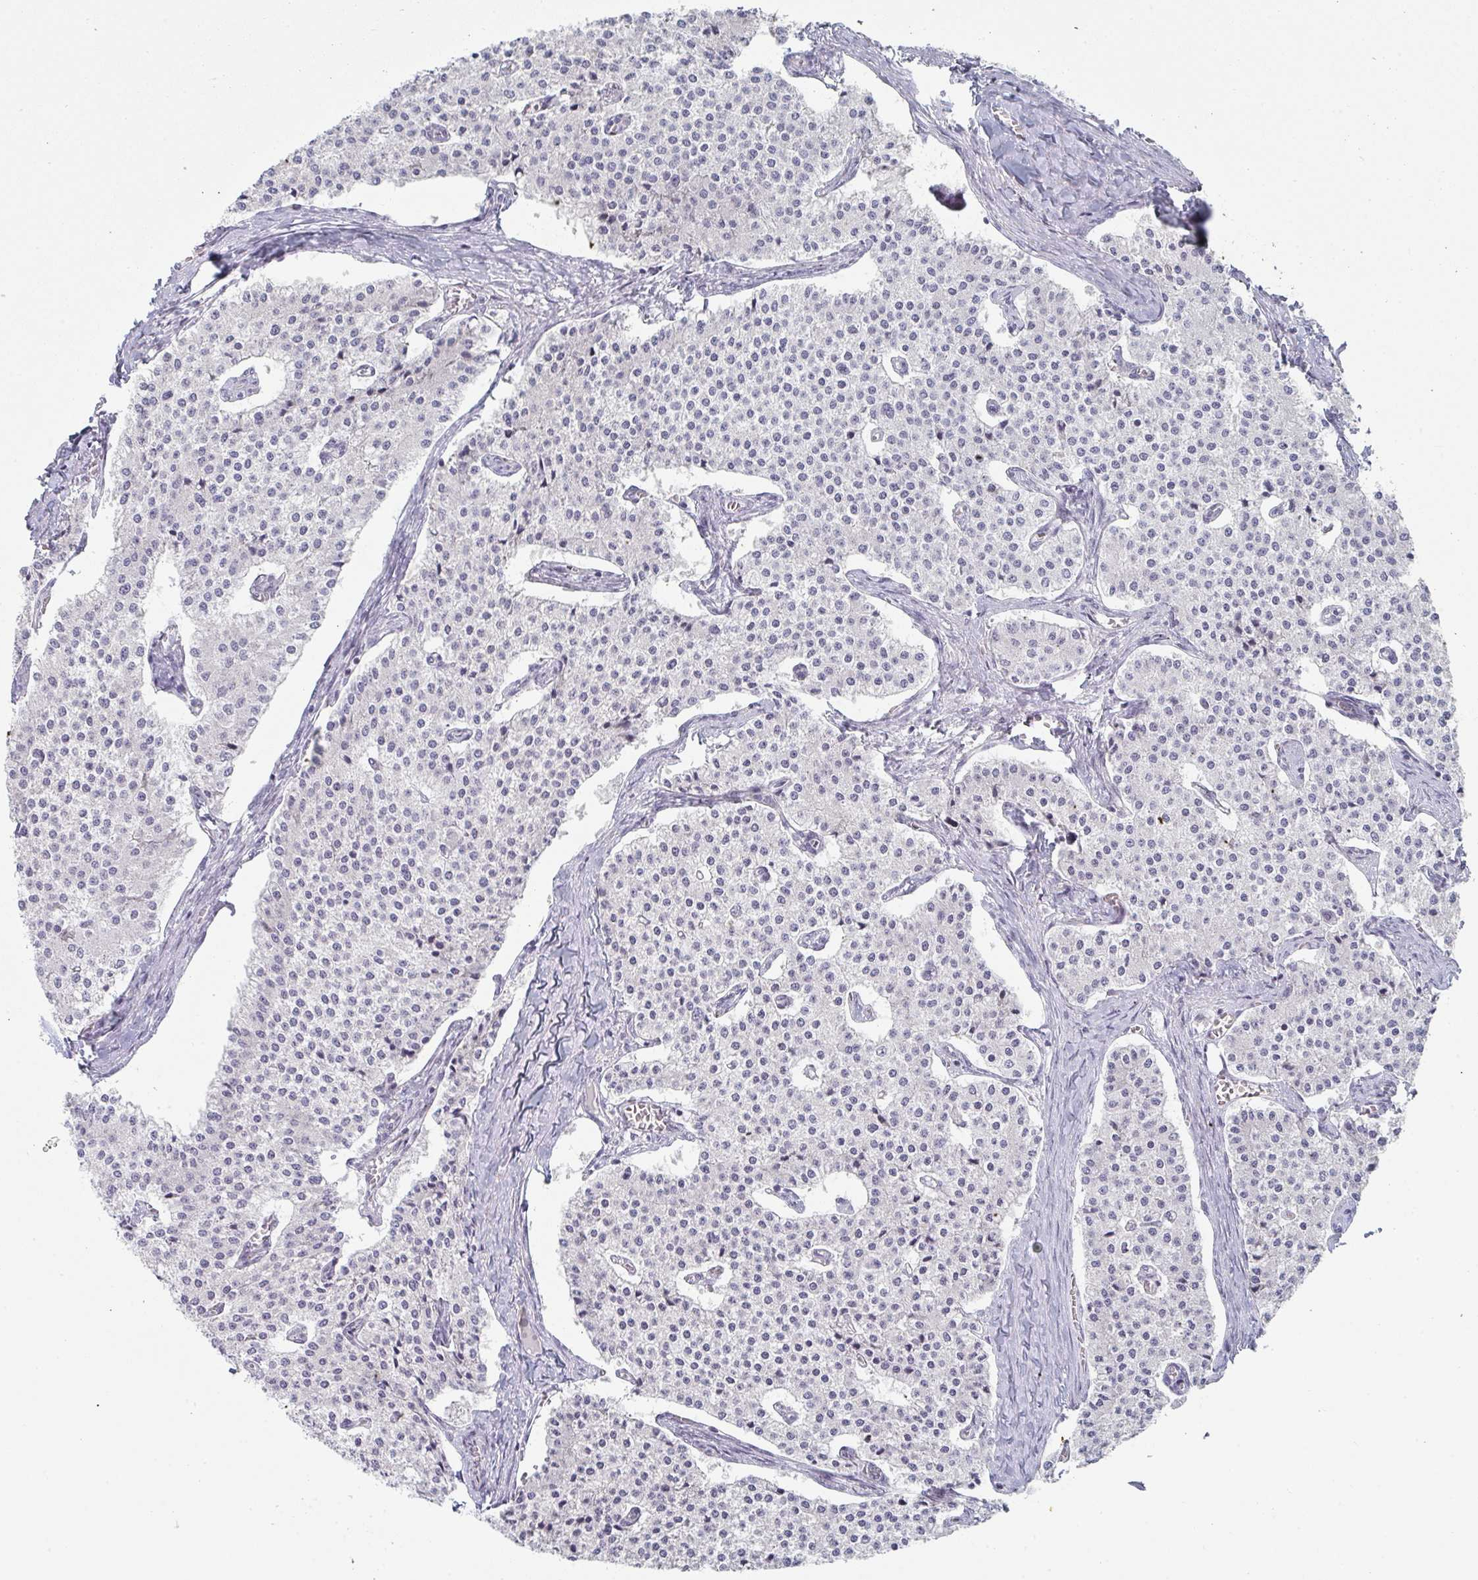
{"staining": {"intensity": "negative", "quantity": "none", "location": "none"}, "tissue": "carcinoid", "cell_type": "Tumor cells", "image_type": "cancer", "snomed": [{"axis": "morphology", "description": "Carcinoid, malignant, NOS"}, {"axis": "topography", "description": "Colon"}], "caption": "Human carcinoid (malignant) stained for a protein using immunohistochemistry demonstrates no expression in tumor cells.", "gene": "POU2AF2", "patient": {"sex": "female", "age": 52}}